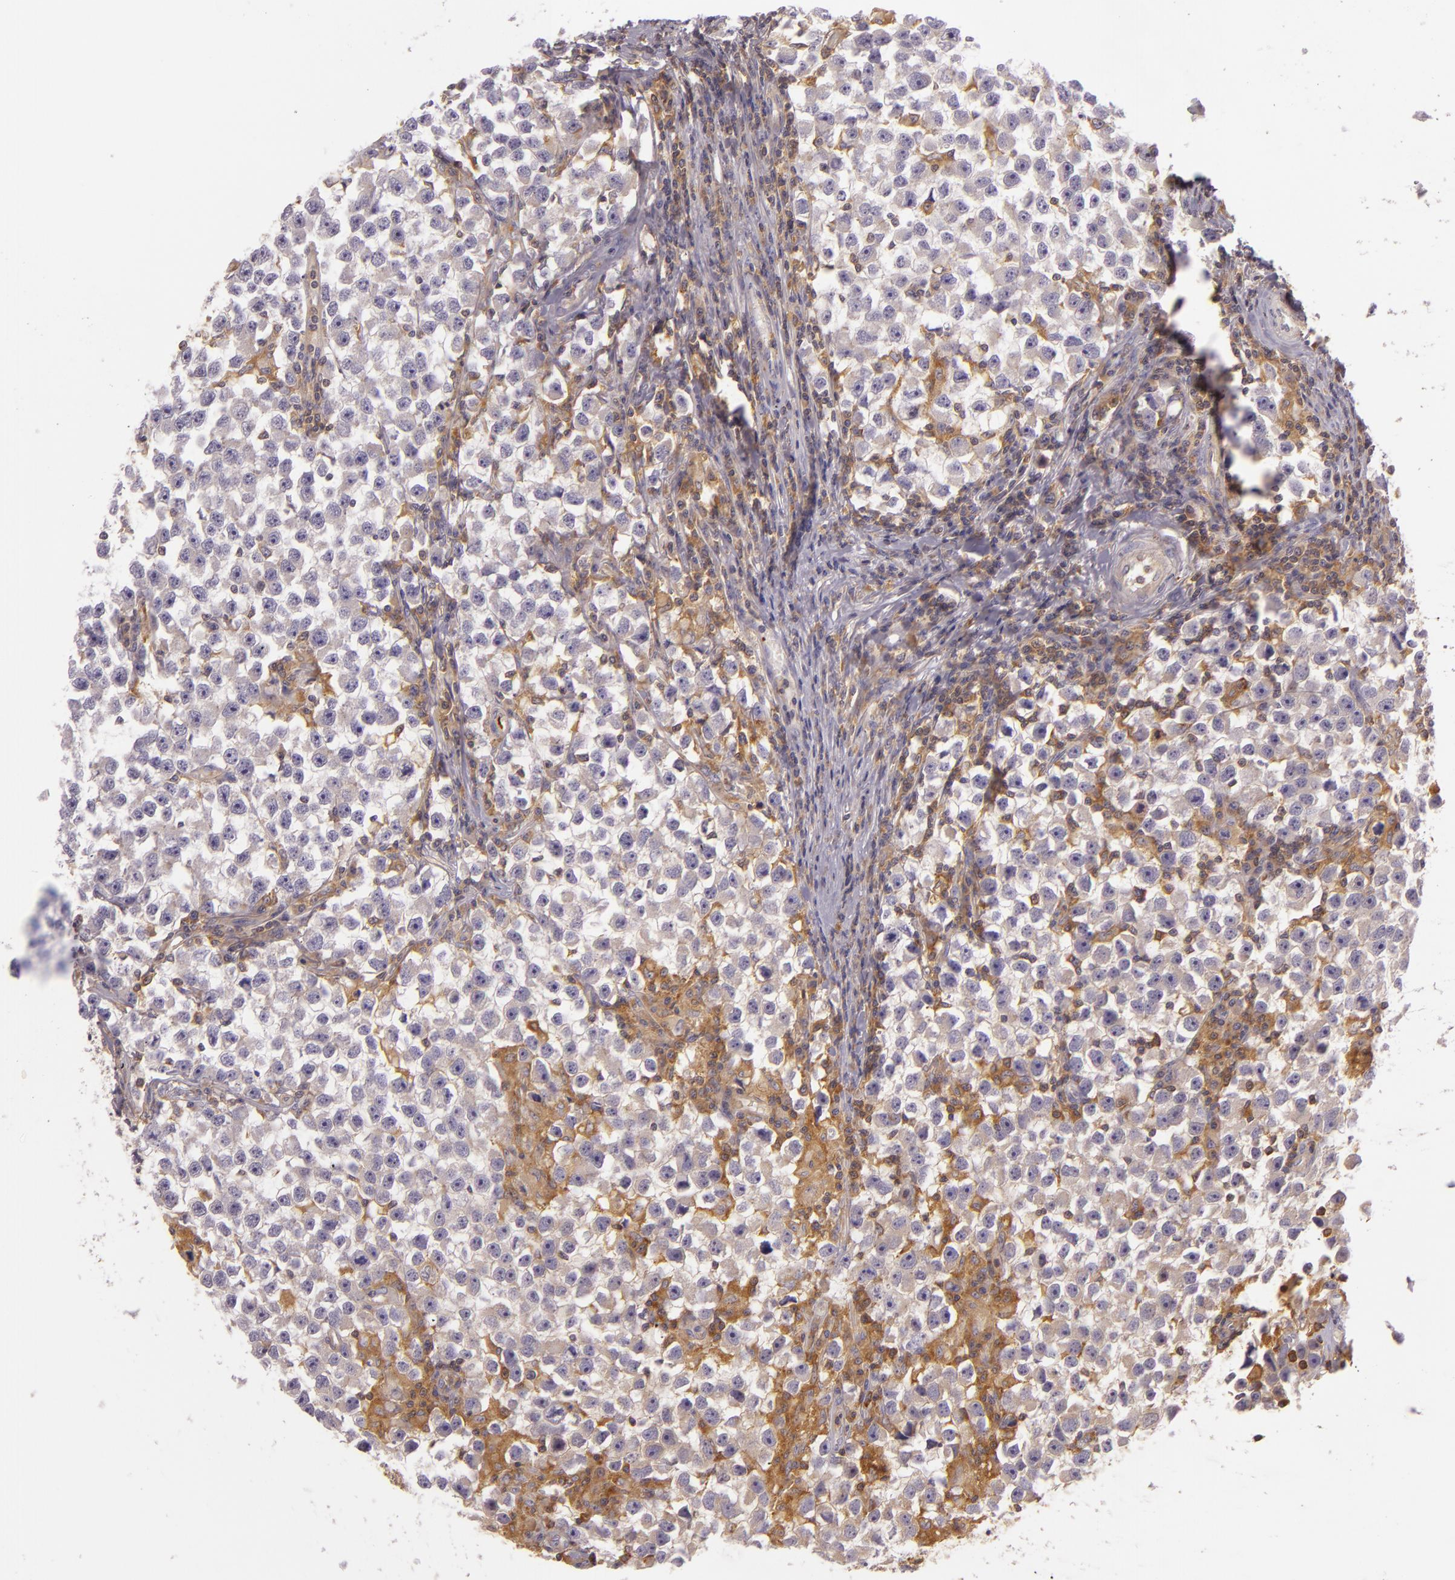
{"staining": {"intensity": "weak", "quantity": "<25%", "location": "cytoplasmic/membranous"}, "tissue": "testis cancer", "cell_type": "Tumor cells", "image_type": "cancer", "snomed": [{"axis": "morphology", "description": "Seminoma, NOS"}, {"axis": "topography", "description": "Testis"}], "caption": "This photomicrograph is of testis seminoma stained with IHC to label a protein in brown with the nuclei are counter-stained blue. There is no expression in tumor cells.", "gene": "TLN1", "patient": {"sex": "male", "age": 33}}